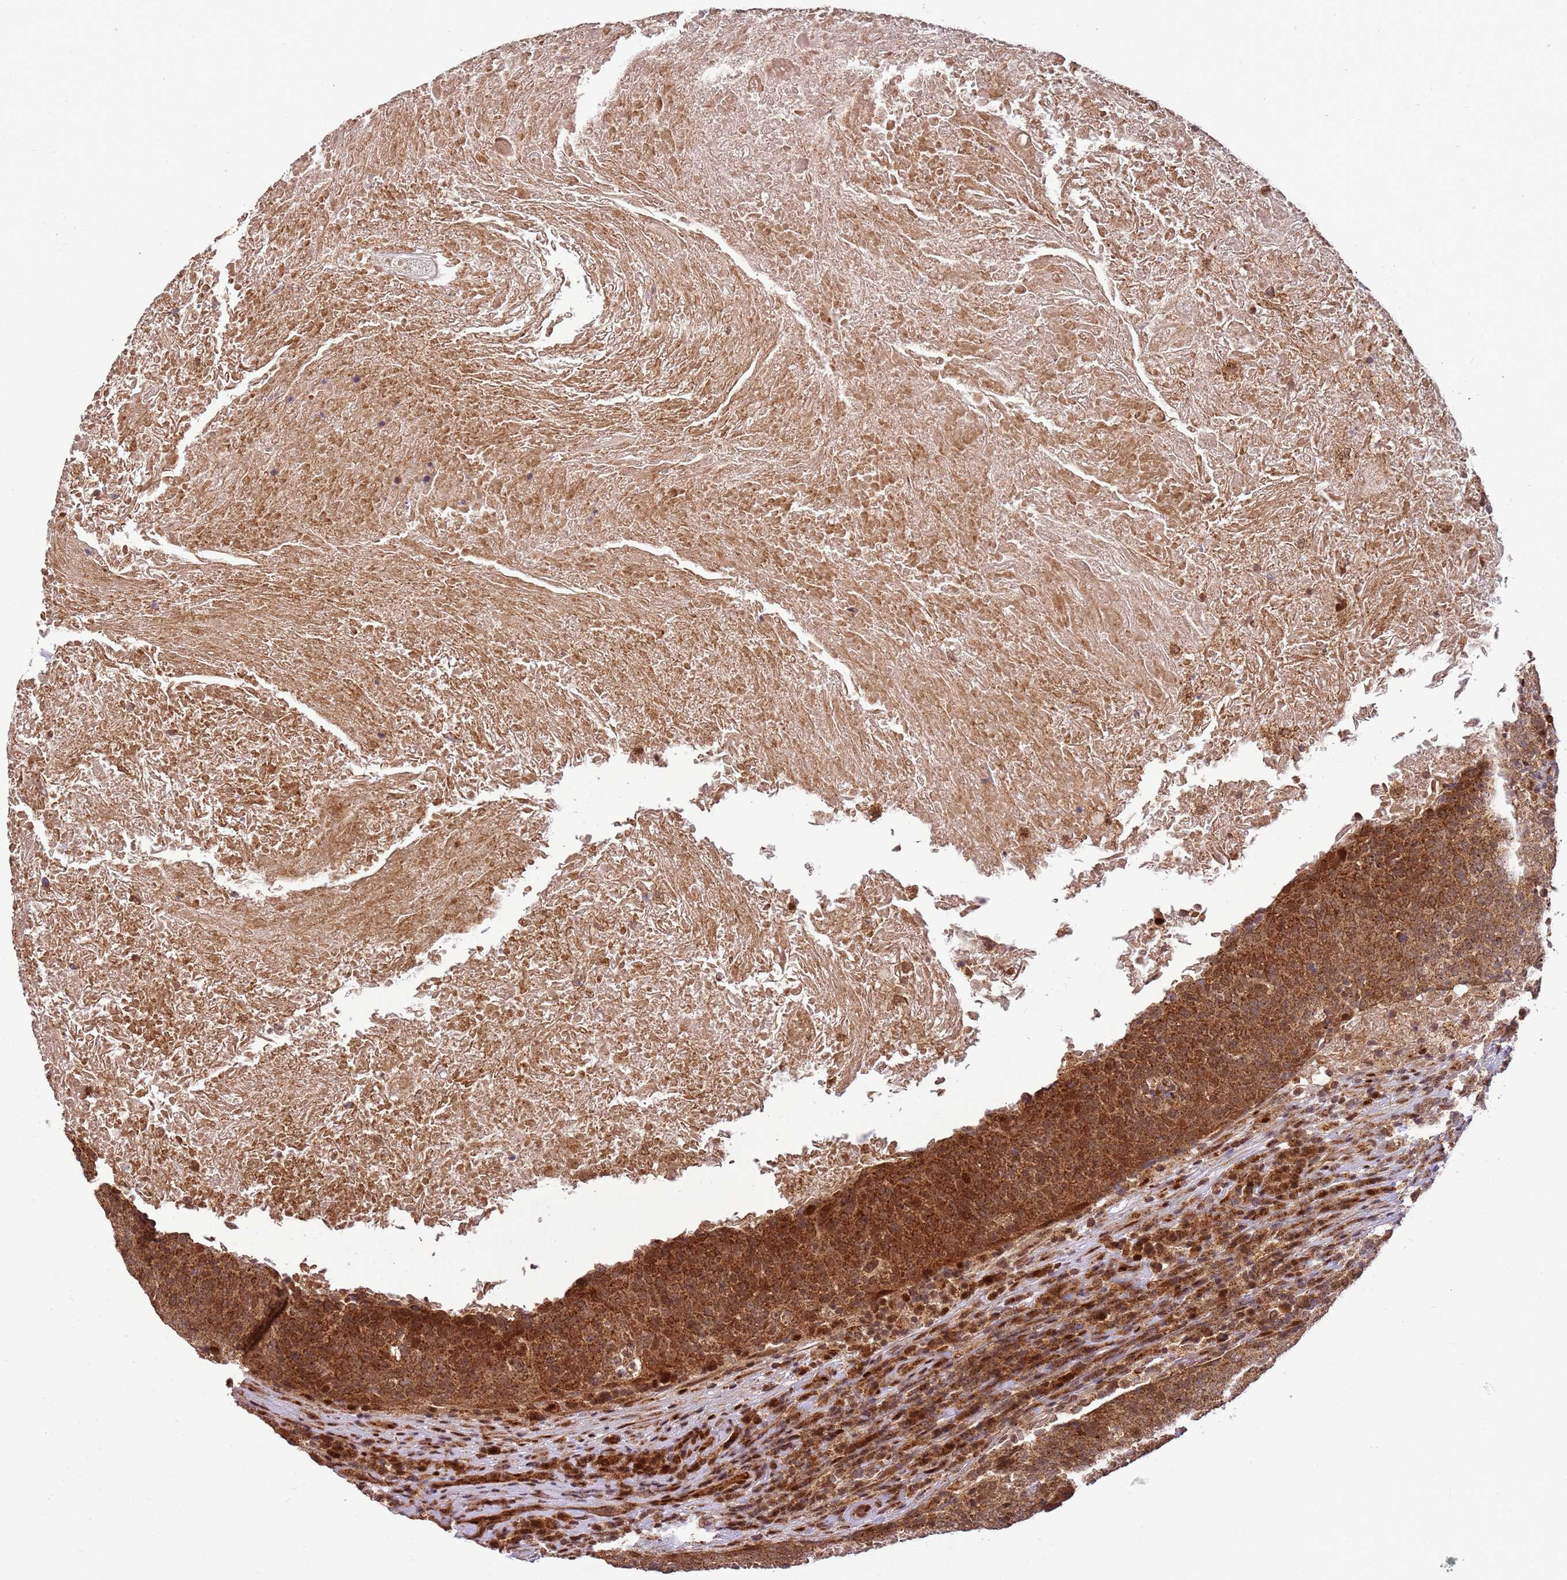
{"staining": {"intensity": "moderate", "quantity": ">75%", "location": "cytoplasmic/membranous,nuclear"}, "tissue": "head and neck cancer", "cell_type": "Tumor cells", "image_type": "cancer", "snomed": [{"axis": "morphology", "description": "Squamous cell carcinoma, NOS"}, {"axis": "morphology", "description": "Squamous cell carcinoma, metastatic, NOS"}, {"axis": "topography", "description": "Lymph node"}, {"axis": "topography", "description": "Head-Neck"}], "caption": "Head and neck squamous cell carcinoma tissue displays moderate cytoplasmic/membranous and nuclear positivity in approximately >75% of tumor cells Nuclei are stained in blue.", "gene": "PEX14", "patient": {"sex": "male", "age": 62}}